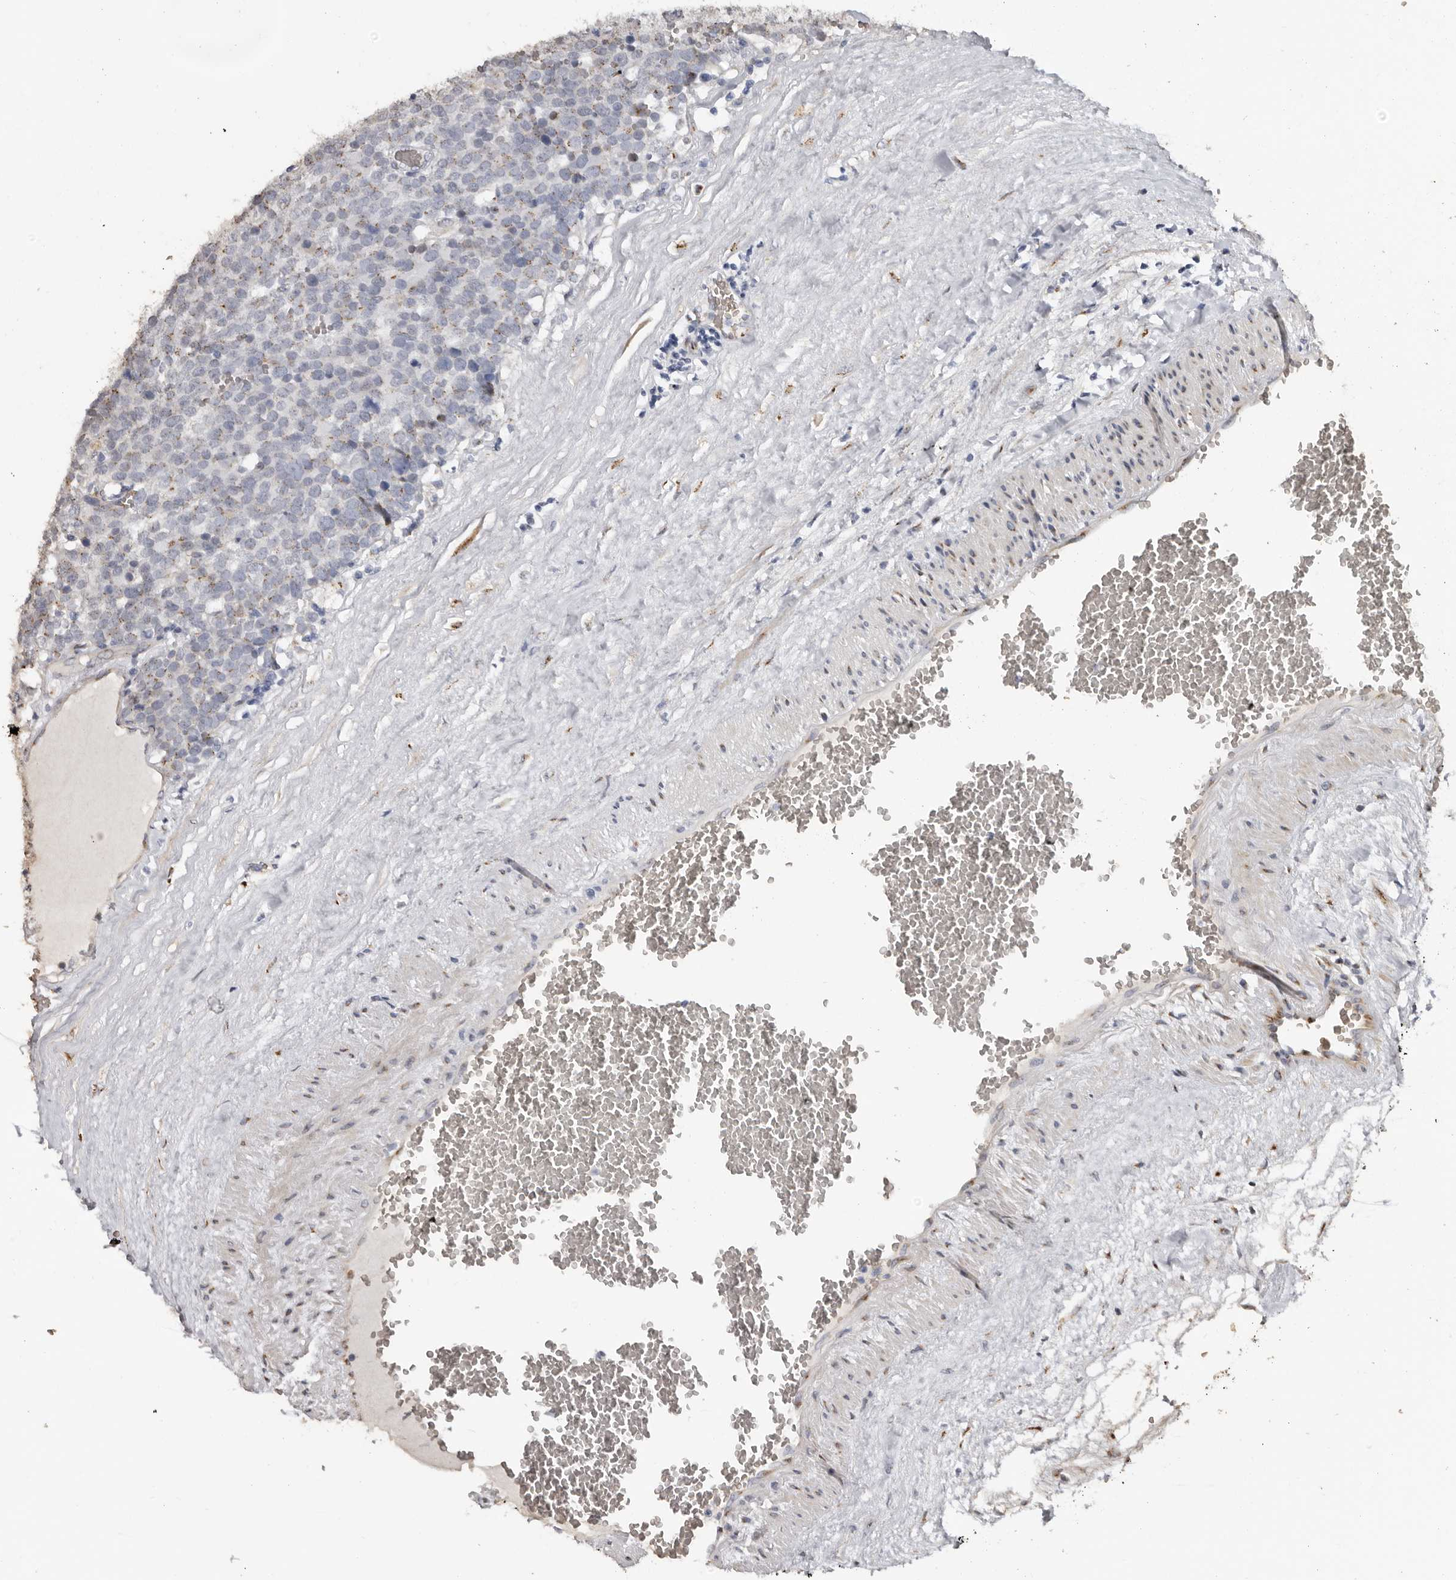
{"staining": {"intensity": "weak", "quantity": "<25%", "location": "cytoplasmic/membranous"}, "tissue": "testis cancer", "cell_type": "Tumor cells", "image_type": "cancer", "snomed": [{"axis": "morphology", "description": "Seminoma, NOS"}, {"axis": "topography", "description": "Testis"}], "caption": "An image of testis cancer (seminoma) stained for a protein reveals no brown staining in tumor cells.", "gene": "ENTREP1", "patient": {"sex": "male", "age": 71}}